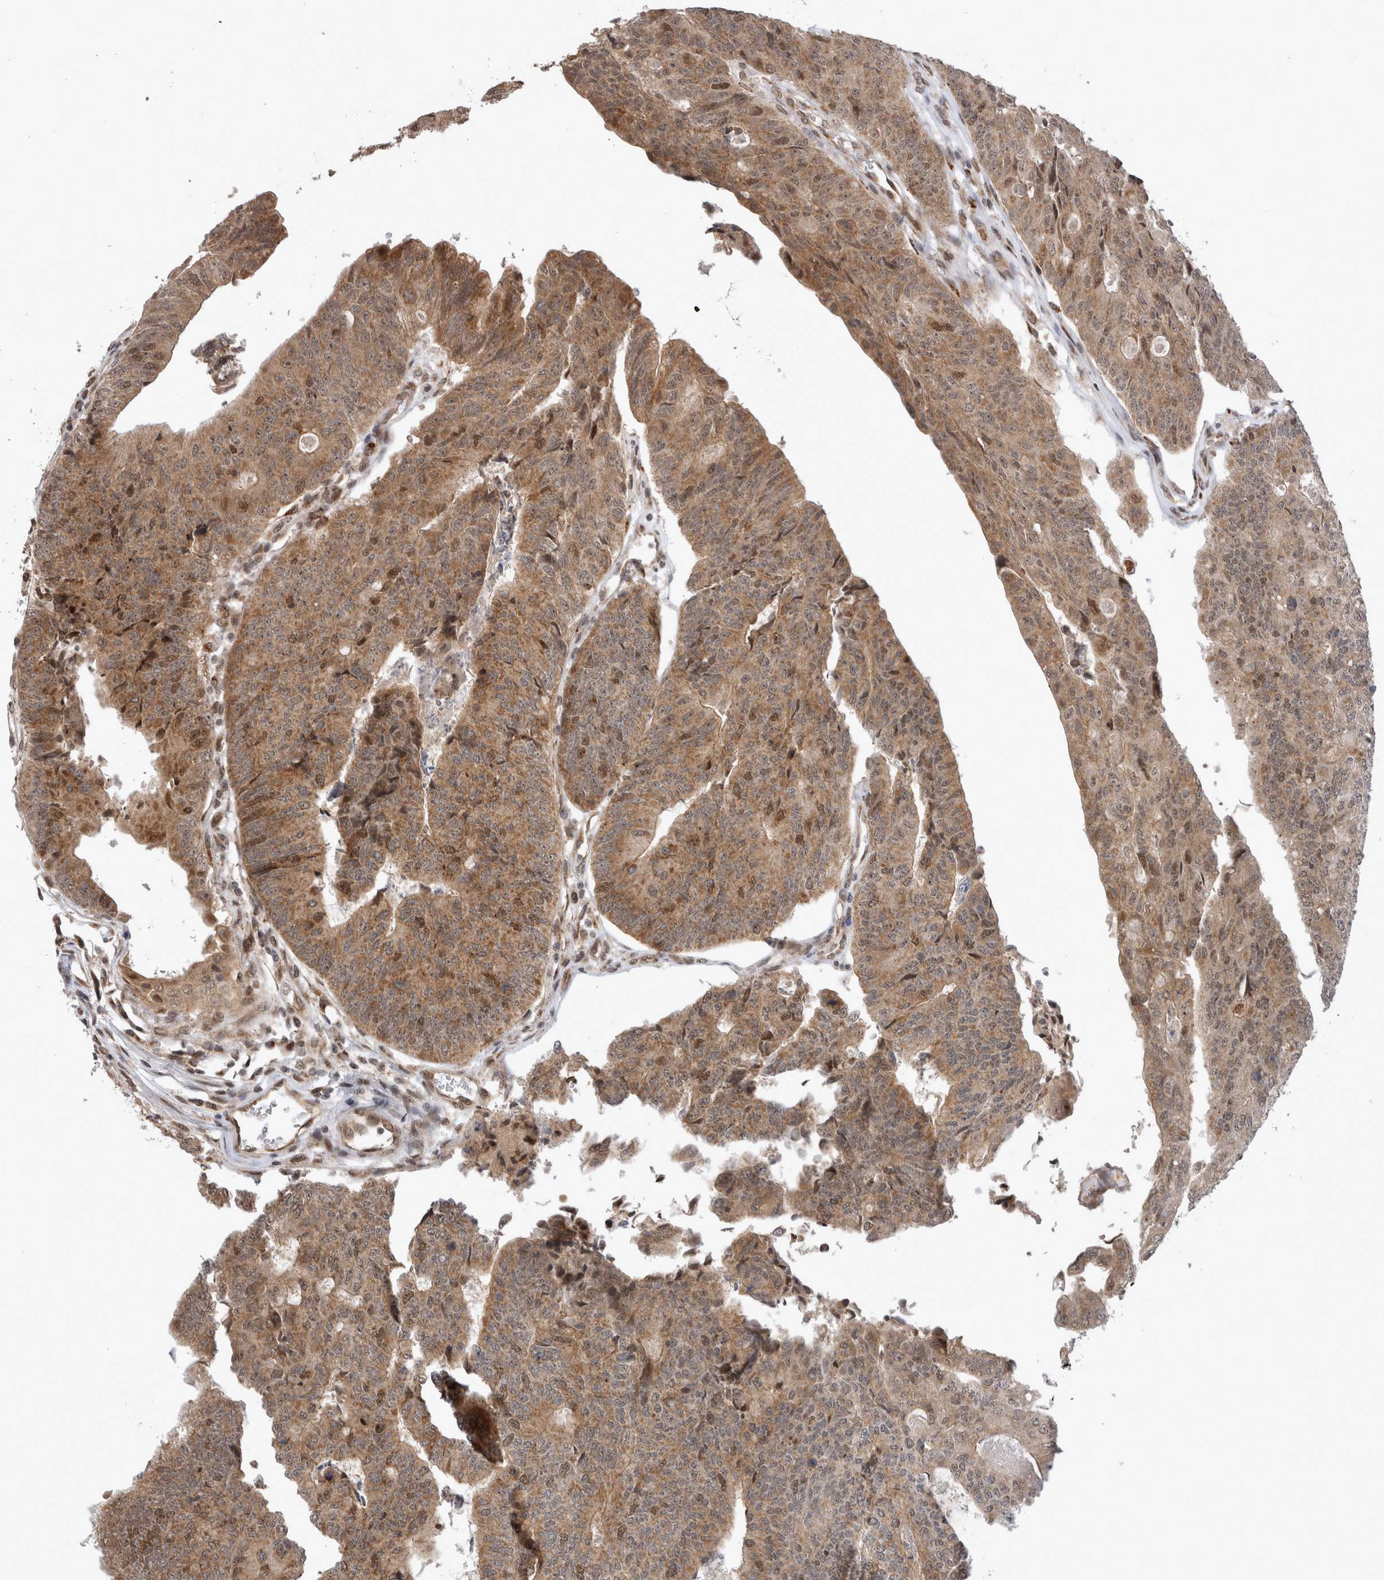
{"staining": {"intensity": "moderate", "quantity": ">75%", "location": "cytoplasmic/membranous,nuclear"}, "tissue": "colorectal cancer", "cell_type": "Tumor cells", "image_type": "cancer", "snomed": [{"axis": "morphology", "description": "Adenocarcinoma, NOS"}, {"axis": "topography", "description": "Colon"}], "caption": "There is medium levels of moderate cytoplasmic/membranous and nuclear staining in tumor cells of adenocarcinoma (colorectal), as demonstrated by immunohistochemical staining (brown color).", "gene": "TMEM65", "patient": {"sex": "female", "age": 67}}